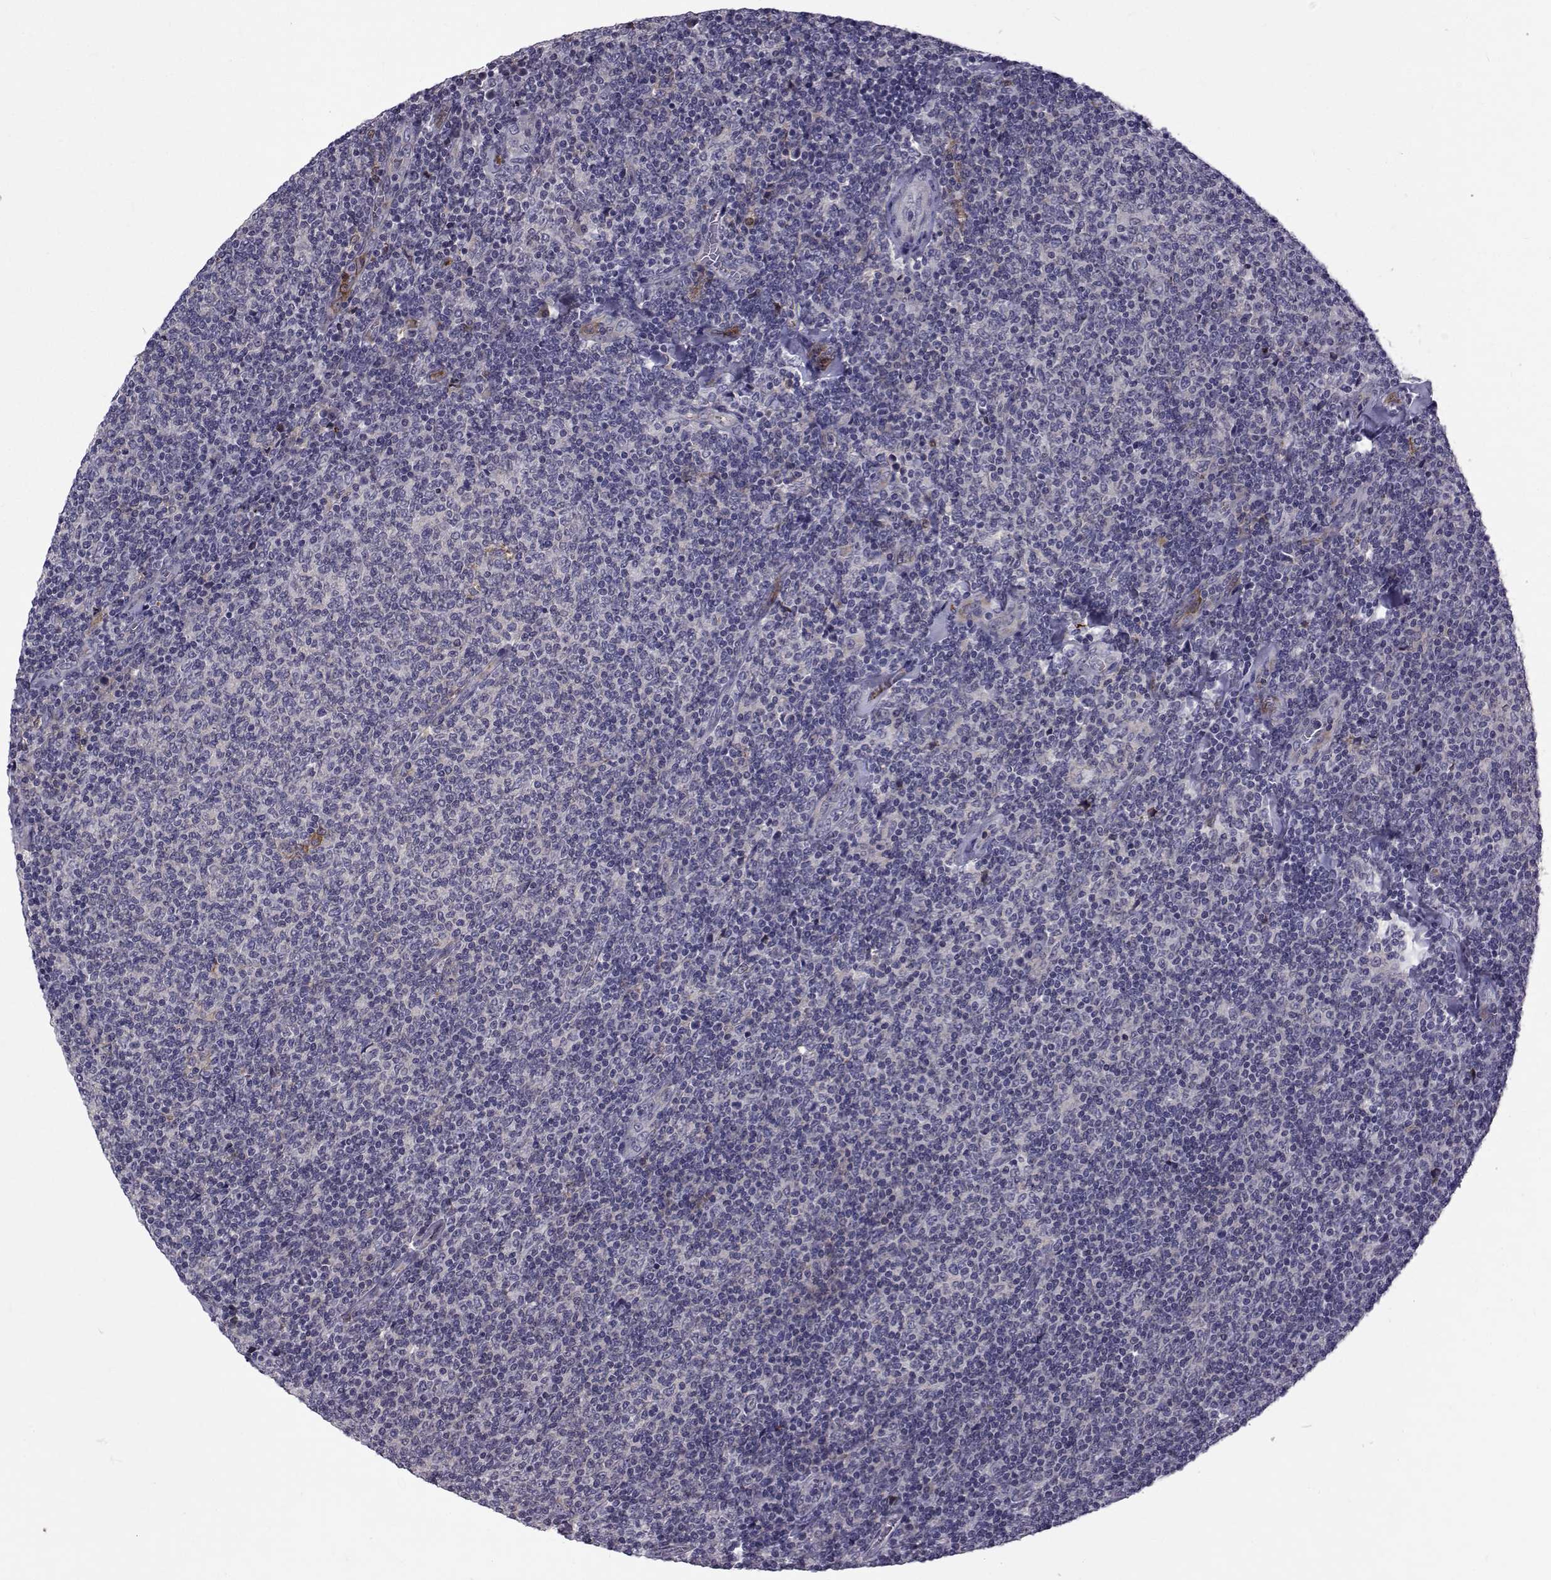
{"staining": {"intensity": "negative", "quantity": "none", "location": "none"}, "tissue": "lymphoma", "cell_type": "Tumor cells", "image_type": "cancer", "snomed": [{"axis": "morphology", "description": "Malignant lymphoma, non-Hodgkin's type, Low grade"}, {"axis": "topography", "description": "Lymph node"}], "caption": "This is an immunohistochemistry photomicrograph of human lymphoma. There is no staining in tumor cells.", "gene": "TNFRSF11B", "patient": {"sex": "male", "age": 52}}